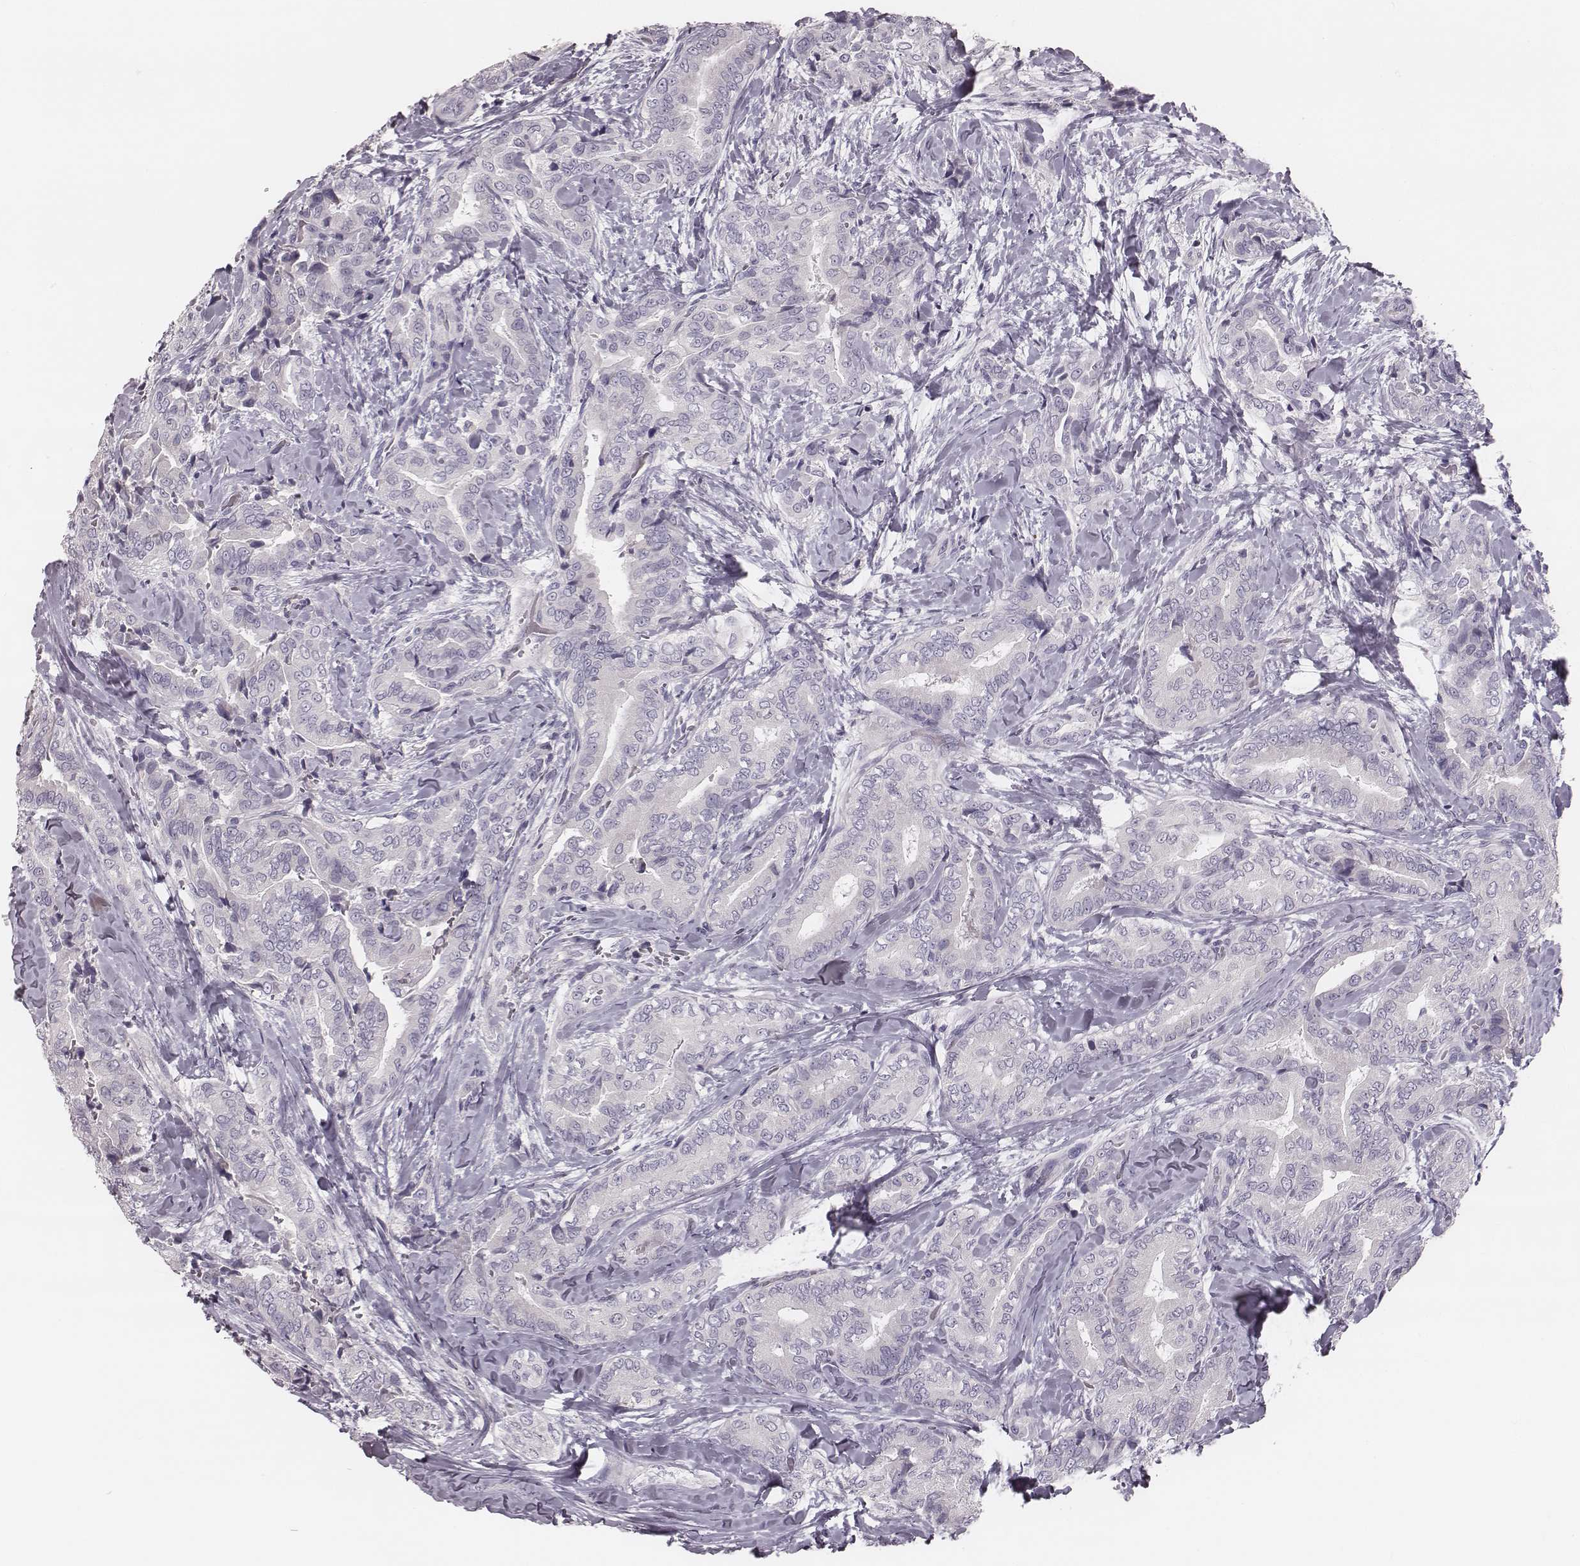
{"staining": {"intensity": "negative", "quantity": "none", "location": "none"}, "tissue": "thyroid cancer", "cell_type": "Tumor cells", "image_type": "cancer", "snomed": [{"axis": "morphology", "description": "Papillary adenocarcinoma, NOS"}, {"axis": "topography", "description": "Thyroid gland"}], "caption": "The micrograph reveals no significant staining in tumor cells of thyroid papillary adenocarcinoma. The staining is performed using DAB brown chromogen with nuclei counter-stained in using hematoxylin.", "gene": "SPA17", "patient": {"sex": "male", "age": 61}}